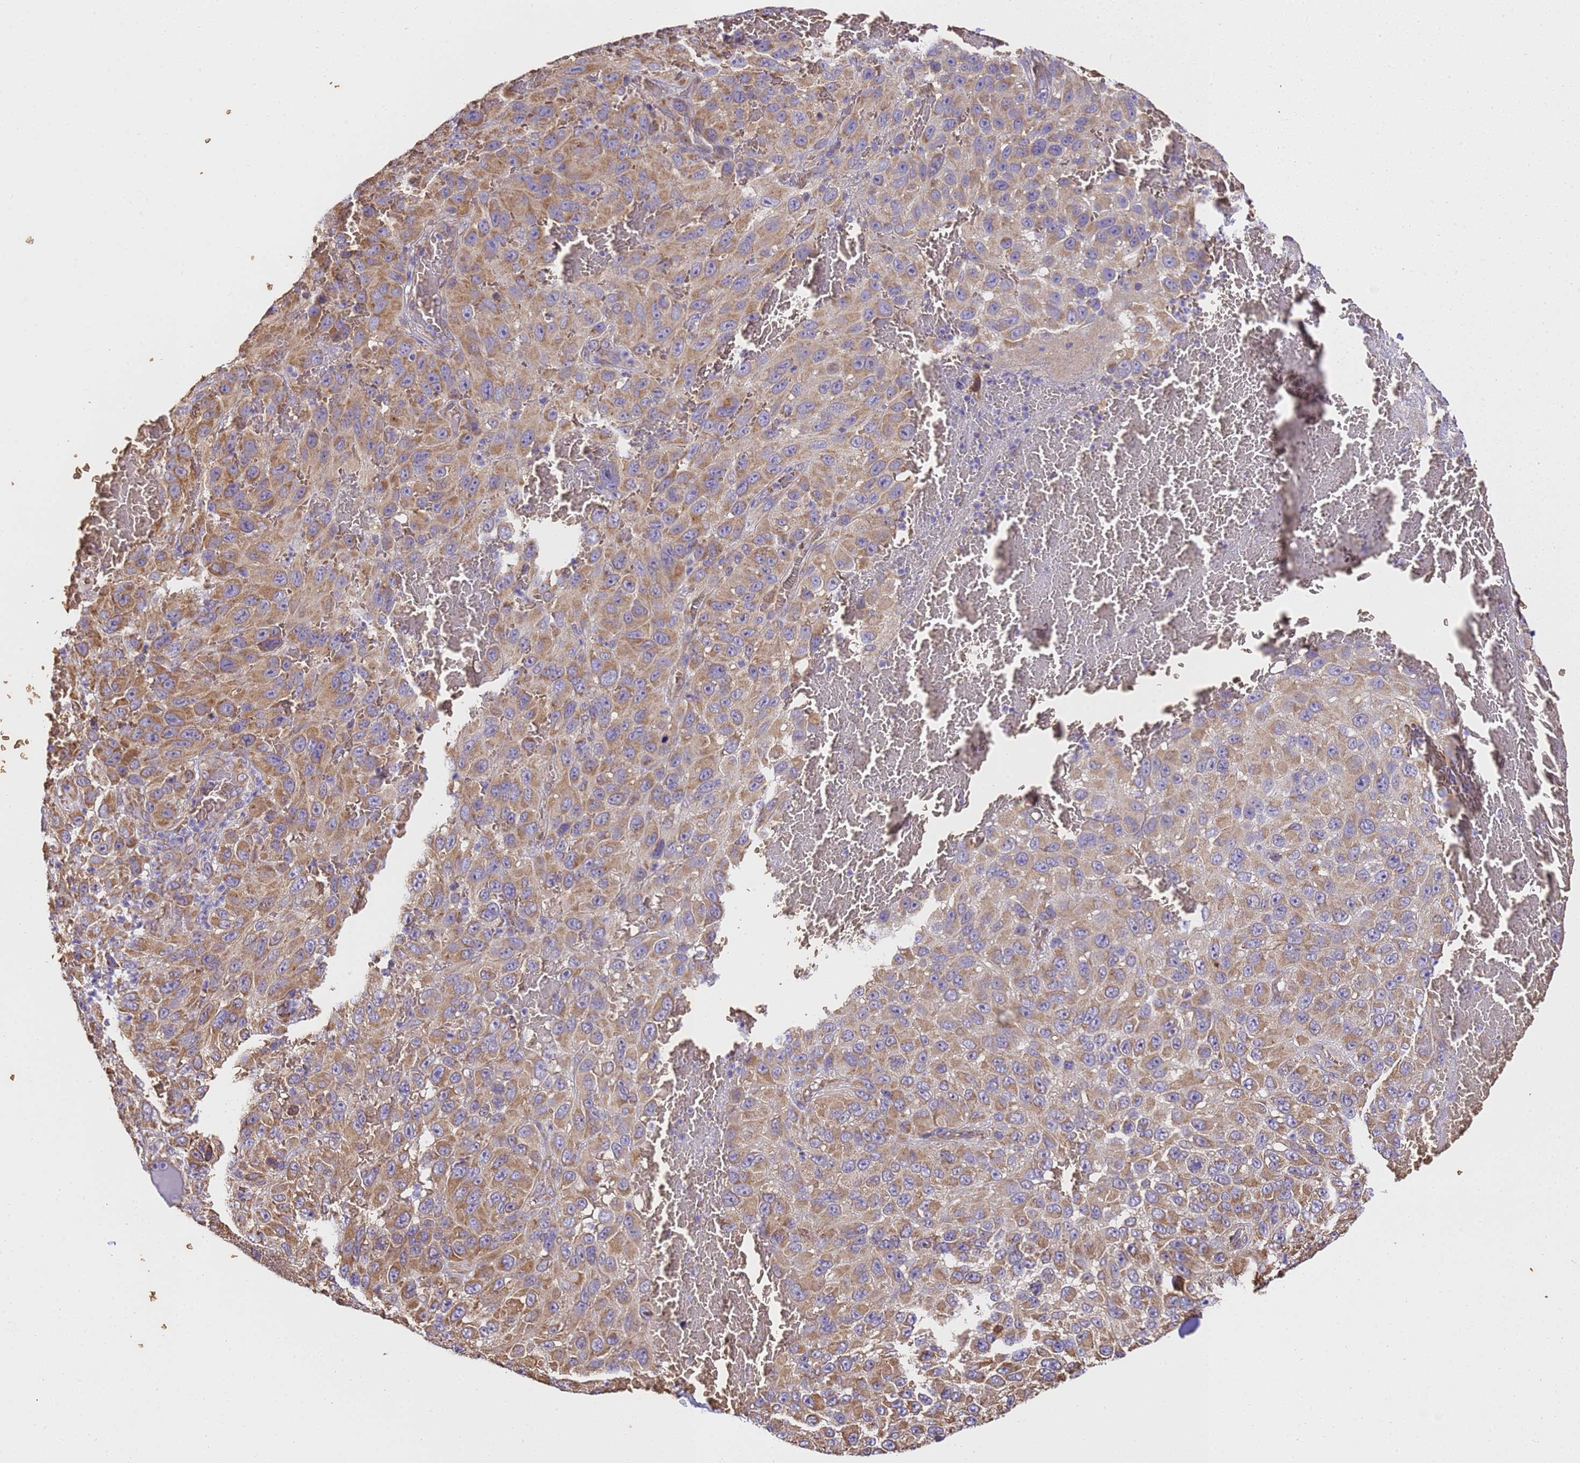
{"staining": {"intensity": "moderate", "quantity": ">75%", "location": "cytoplasmic/membranous"}, "tissue": "melanoma", "cell_type": "Tumor cells", "image_type": "cancer", "snomed": [{"axis": "morphology", "description": "Normal tissue, NOS"}, {"axis": "morphology", "description": "Malignant melanoma, NOS"}, {"axis": "topography", "description": "Skin"}], "caption": "Moderate cytoplasmic/membranous protein expression is appreciated in about >75% of tumor cells in malignant melanoma.", "gene": "LRRIQ1", "patient": {"sex": "female", "age": 96}}